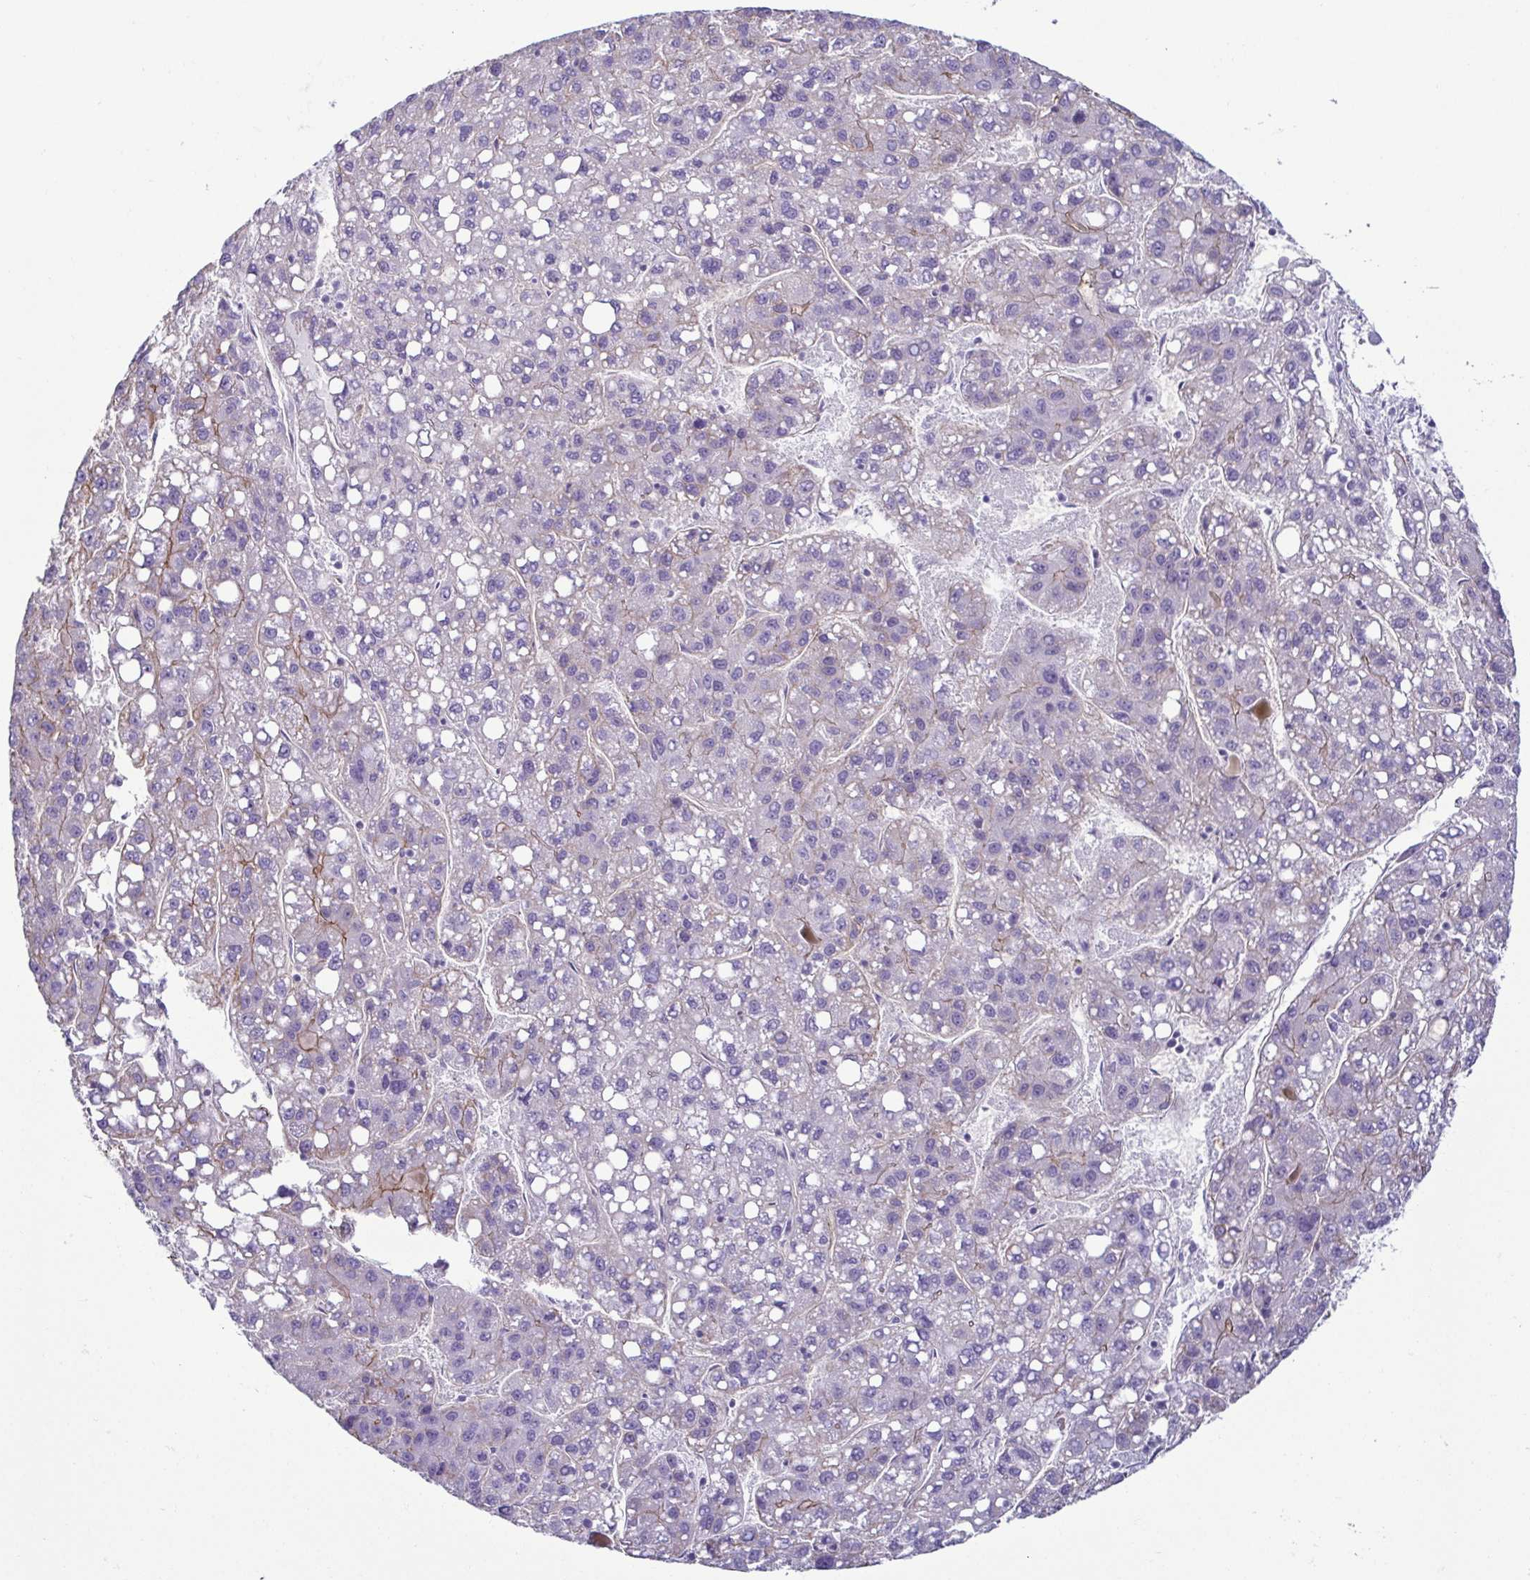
{"staining": {"intensity": "weak", "quantity": "<25%", "location": "cytoplasmic/membranous"}, "tissue": "liver cancer", "cell_type": "Tumor cells", "image_type": "cancer", "snomed": [{"axis": "morphology", "description": "Carcinoma, Hepatocellular, NOS"}, {"axis": "topography", "description": "Liver"}], "caption": "Liver cancer stained for a protein using immunohistochemistry (IHC) displays no expression tumor cells.", "gene": "CASP14", "patient": {"sex": "female", "age": 82}}